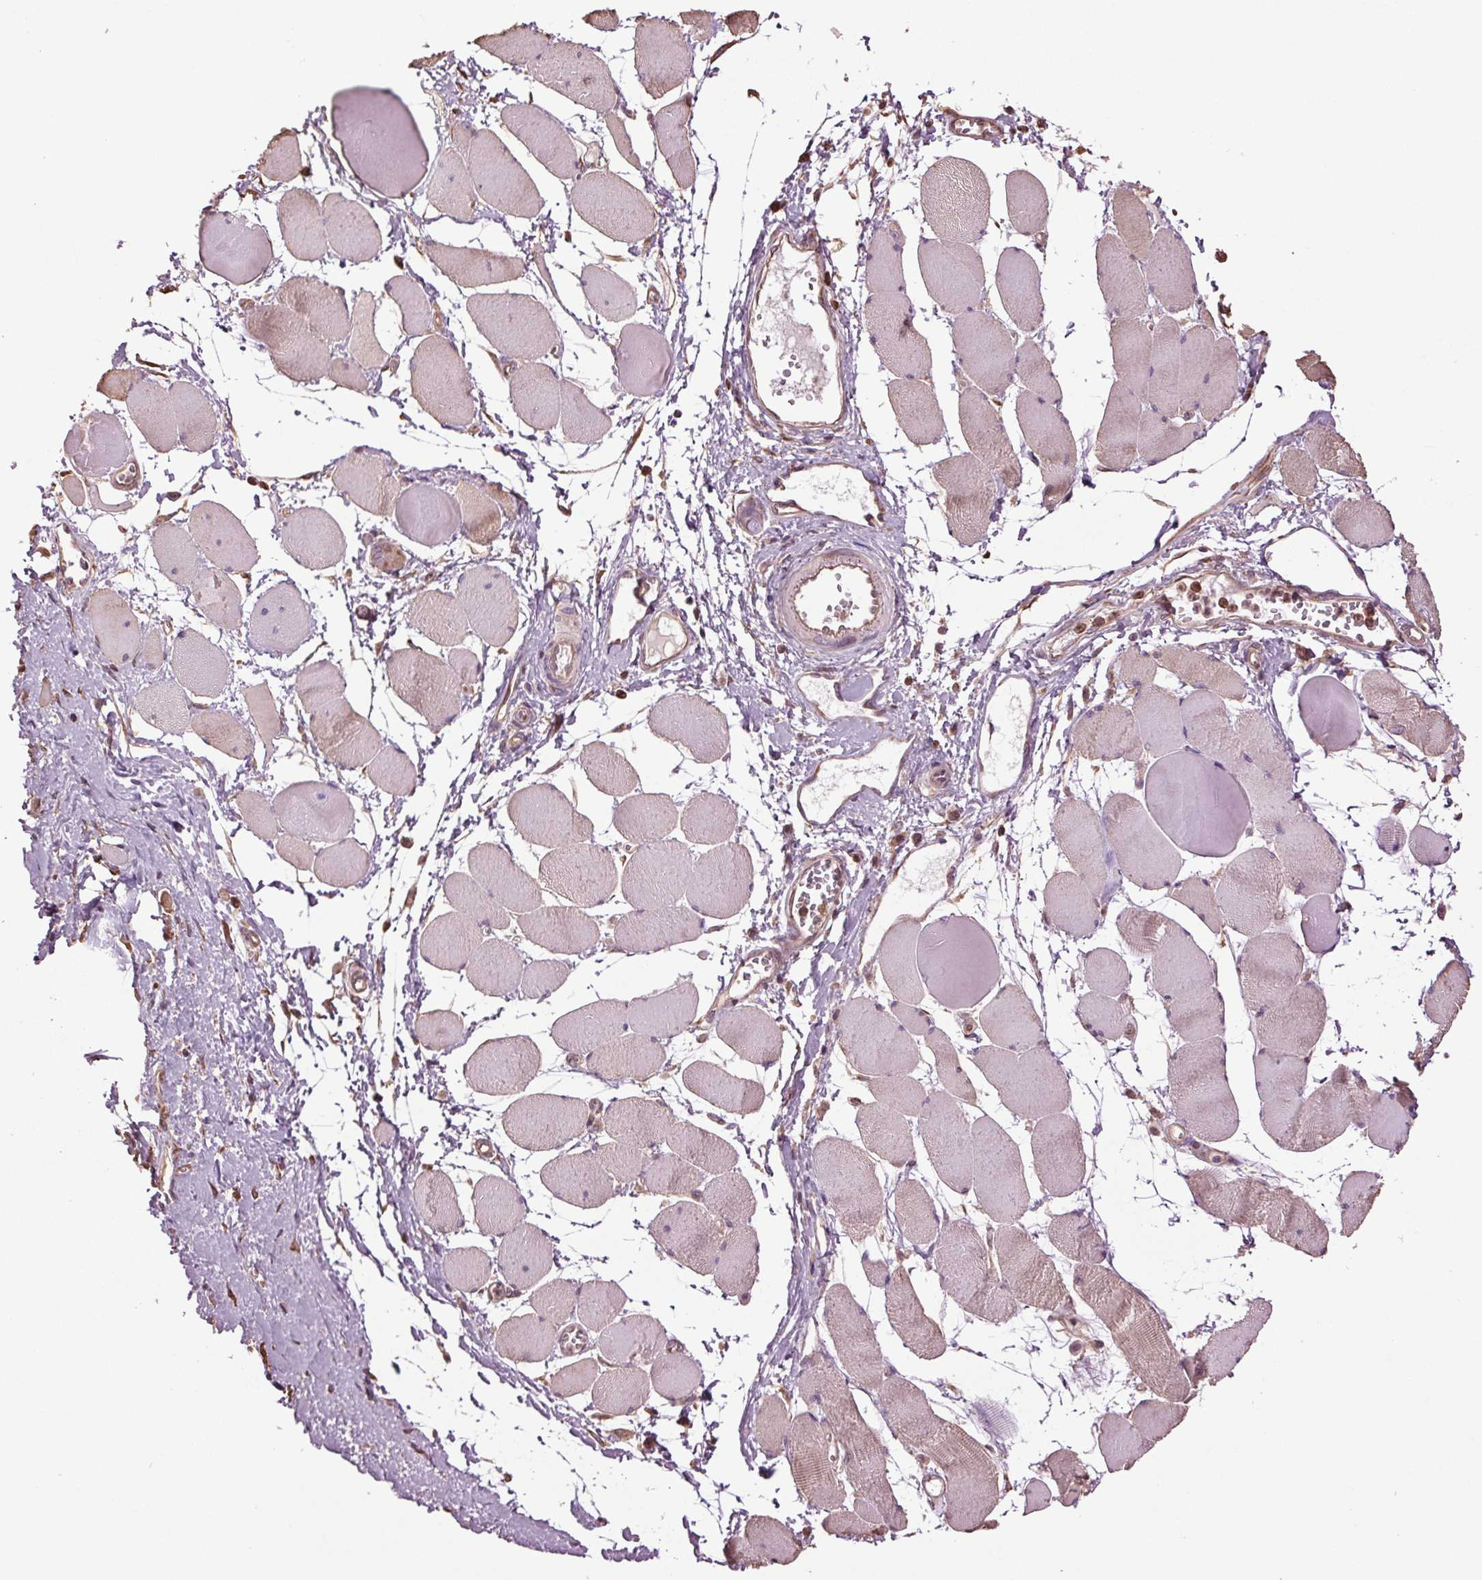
{"staining": {"intensity": "weak", "quantity": "25%-75%", "location": "cytoplasmic/membranous"}, "tissue": "skeletal muscle", "cell_type": "Myocytes", "image_type": "normal", "snomed": [{"axis": "morphology", "description": "Normal tissue, NOS"}, {"axis": "topography", "description": "Skeletal muscle"}], "caption": "The immunohistochemical stain labels weak cytoplasmic/membranous expression in myocytes of normal skeletal muscle.", "gene": "RNPEP", "patient": {"sex": "female", "age": 75}}